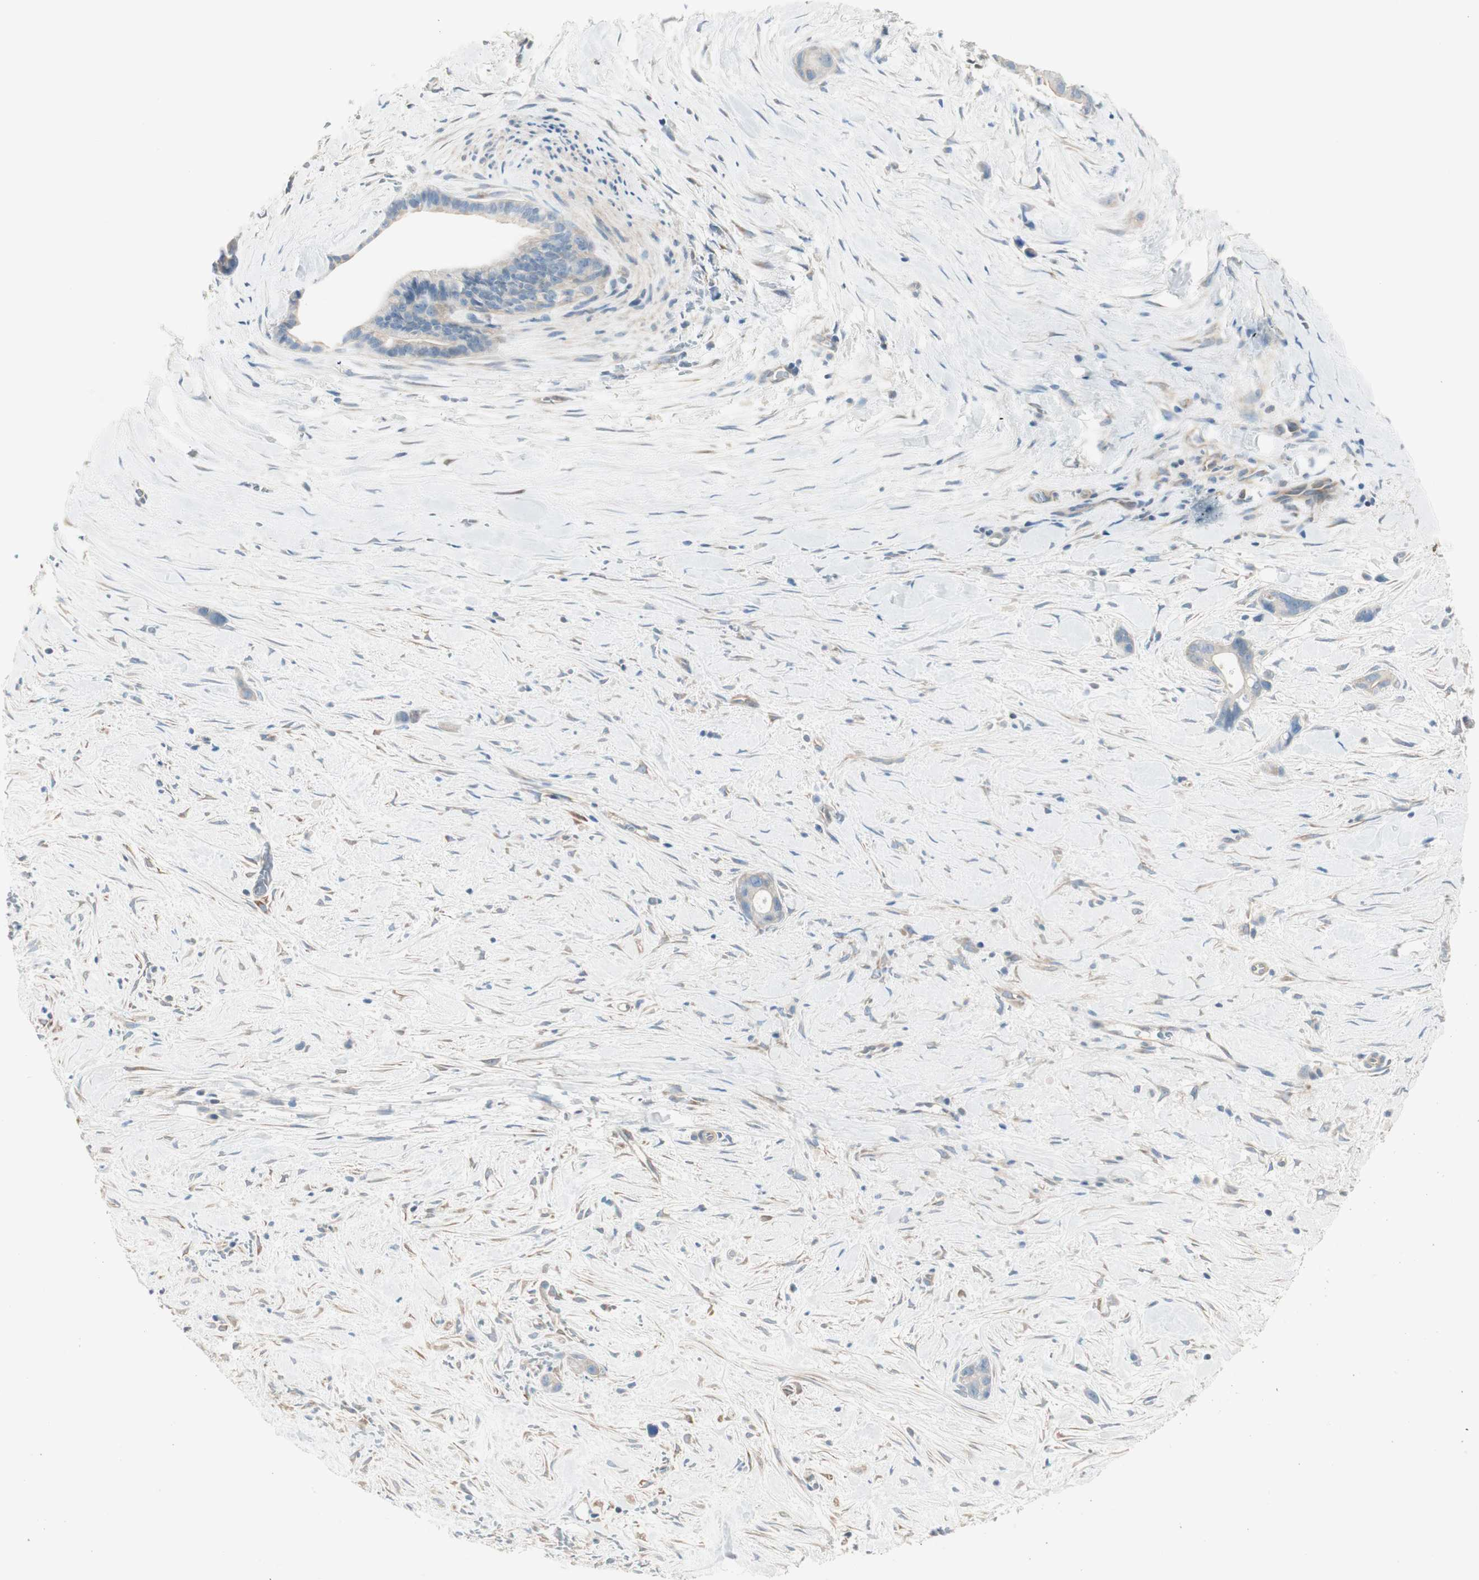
{"staining": {"intensity": "weak", "quantity": "<25%", "location": "cytoplasmic/membranous"}, "tissue": "liver cancer", "cell_type": "Tumor cells", "image_type": "cancer", "snomed": [{"axis": "morphology", "description": "Cholangiocarcinoma"}, {"axis": "topography", "description": "Liver"}], "caption": "Immunohistochemistry (IHC) micrograph of human cholangiocarcinoma (liver) stained for a protein (brown), which reveals no expression in tumor cells.", "gene": "CDK3", "patient": {"sex": "female", "age": 55}}